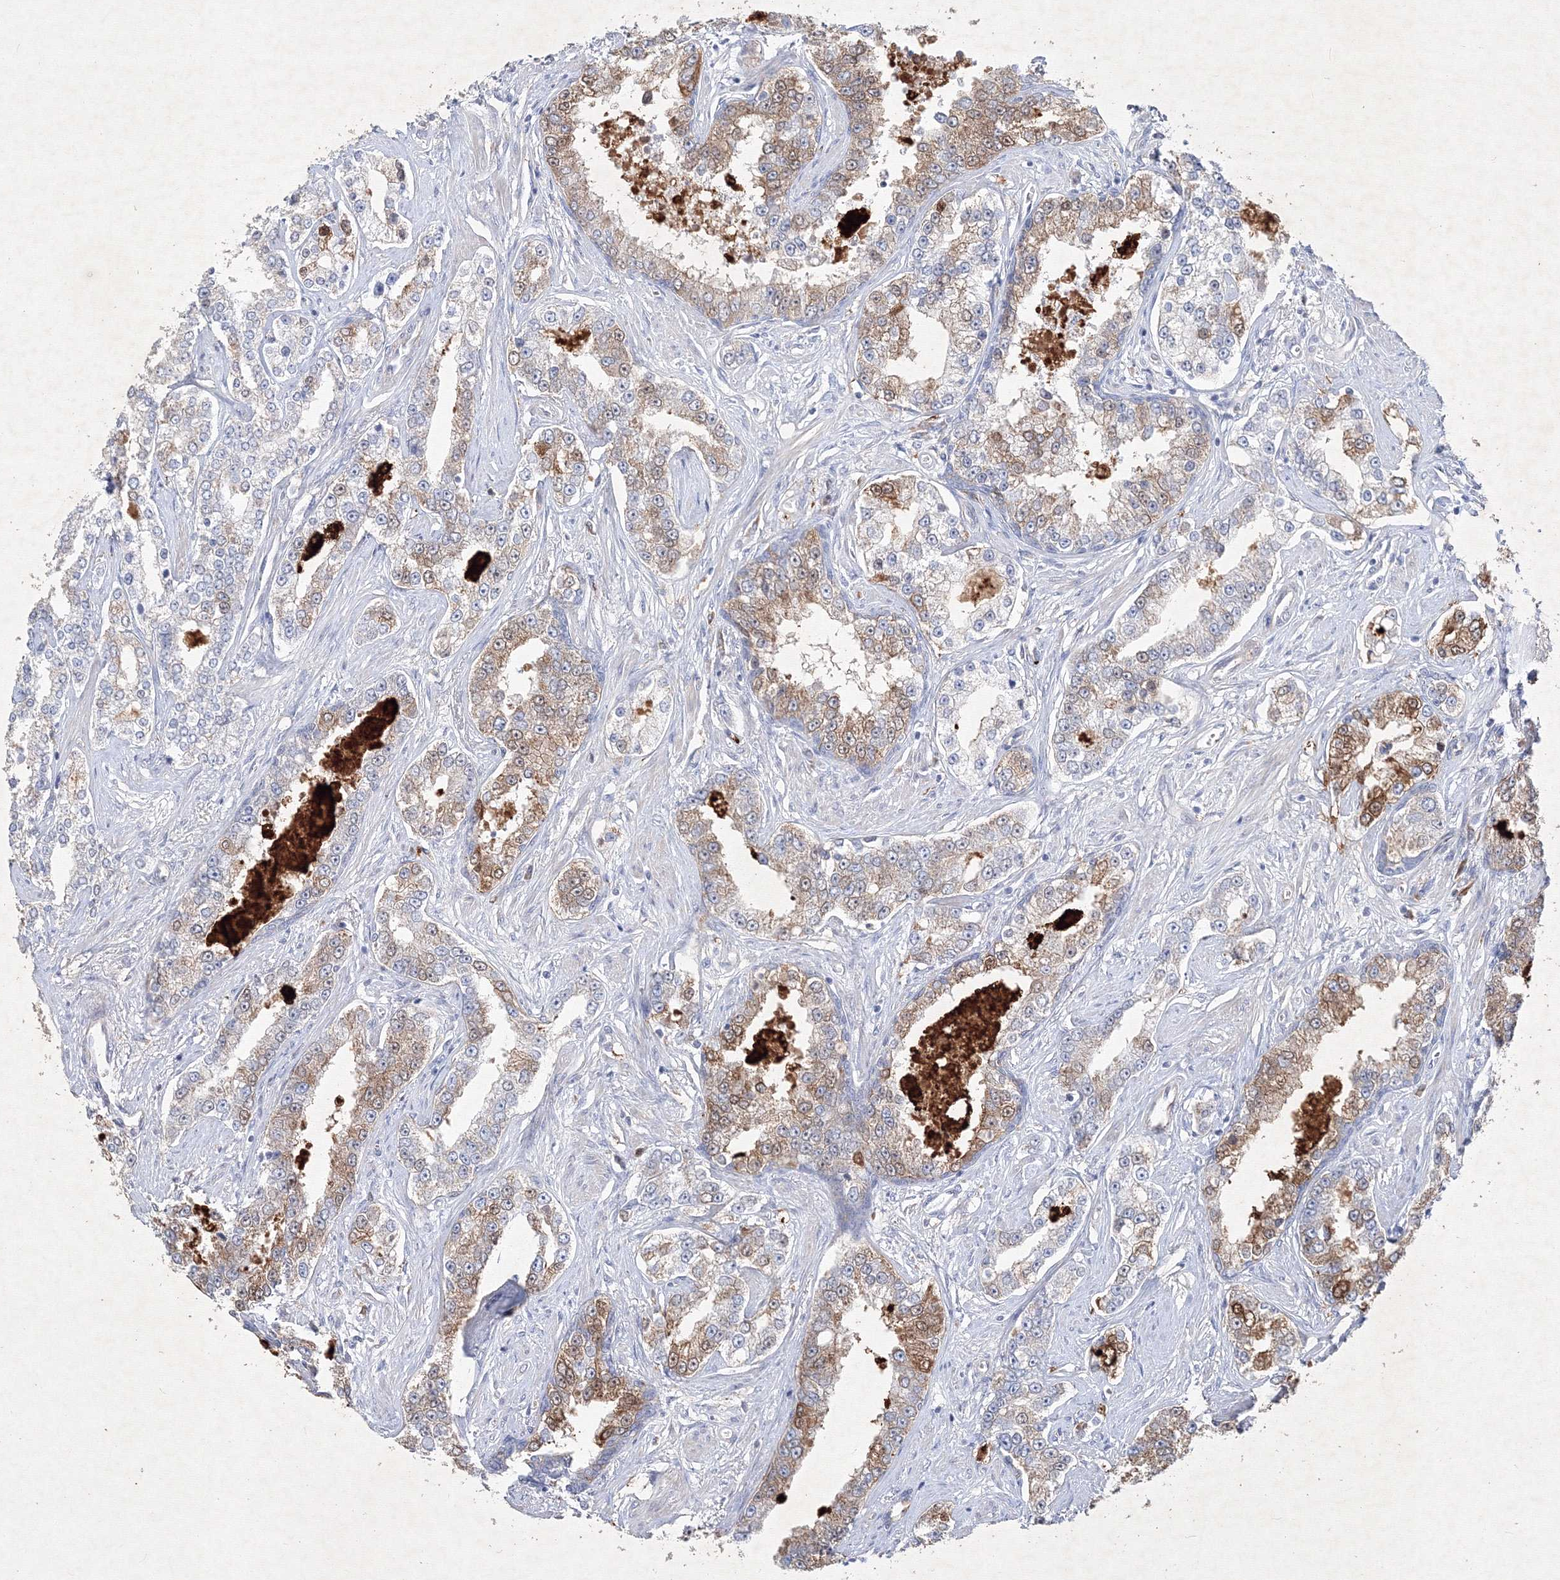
{"staining": {"intensity": "moderate", "quantity": "25%-75%", "location": "cytoplasmic/membranous"}, "tissue": "prostate cancer", "cell_type": "Tumor cells", "image_type": "cancer", "snomed": [{"axis": "morphology", "description": "Normal tissue, NOS"}, {"axis": "morphology", "description": "Adenocarcinoma, High grade"}, {"axis": "topography", "description": "Prostate"}], "caption": "Protein expression analysis of human high-grade adenocarcinoma (prostate) reveals moderate cytoplasmic/membranous positivity in about 25%-75% of tumor cells. Immunohistochemistry stains the protein in brown and the nuclei are stained blue.", "gene": "CXXC4", "patient": {"sex": "male", "age": 83}}